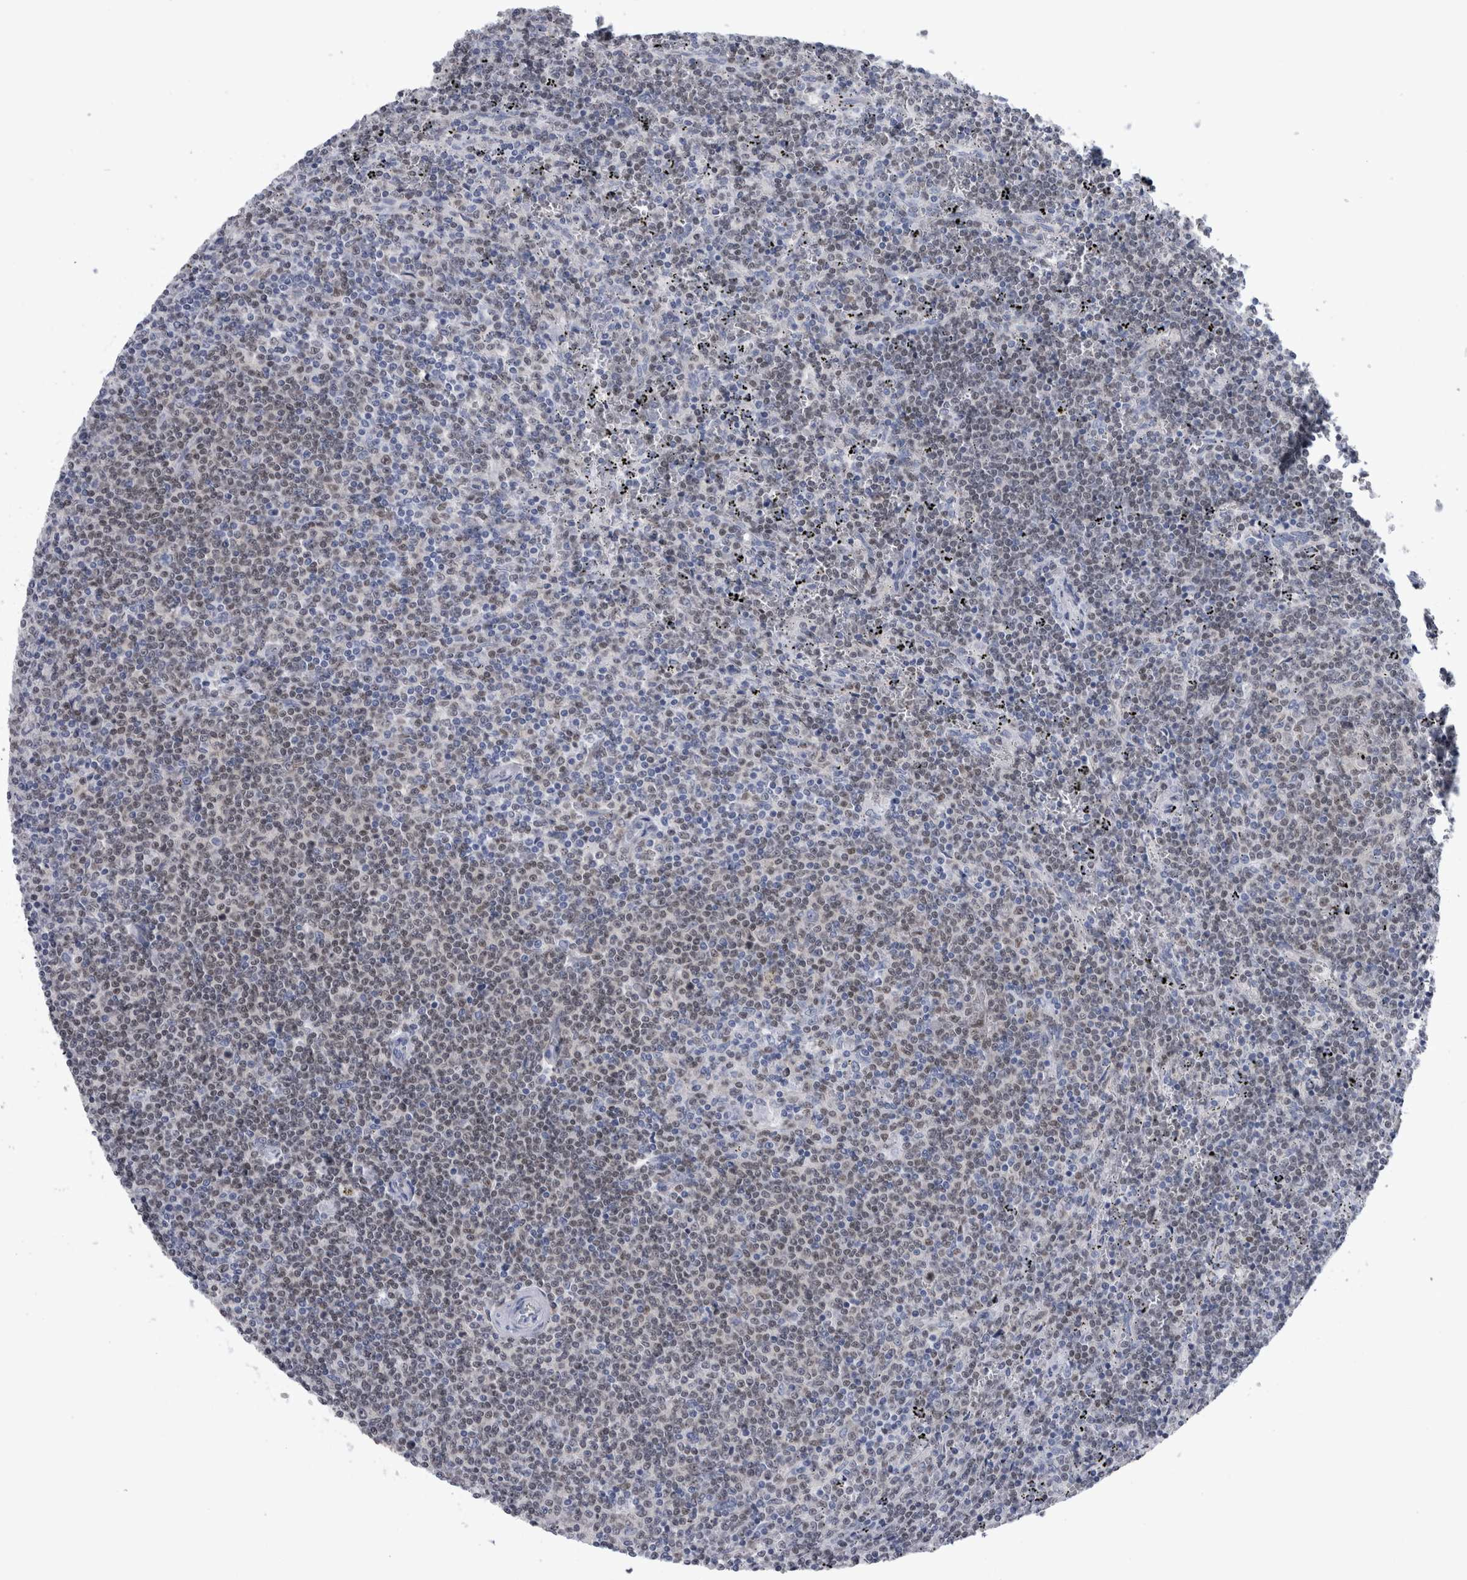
{"staining": {"intensity": "weak", "quantity": "25%-75%", "location": "nuclear"}, "tissue": "lymphoma", "cell_type": "Tumor cells", "image_type": "cancer", "snomed": [{"axis": "morphology", "description": "Malignant lymphoma, non-Hodgkin's type, Low grade"}, {"axis": "topography", "description": "Spleen"}], "caption": "The histopathology image exhibits staining of lymphoma, revealing weak nuclear protein staining (brown color) within tumor cells. (DAB (3,3'-diaminobenzidine) = brown stain, brightfield microscopy at high magnification).", "gene": "PAX5", "patient": {"sex": "female", "age": 50}}